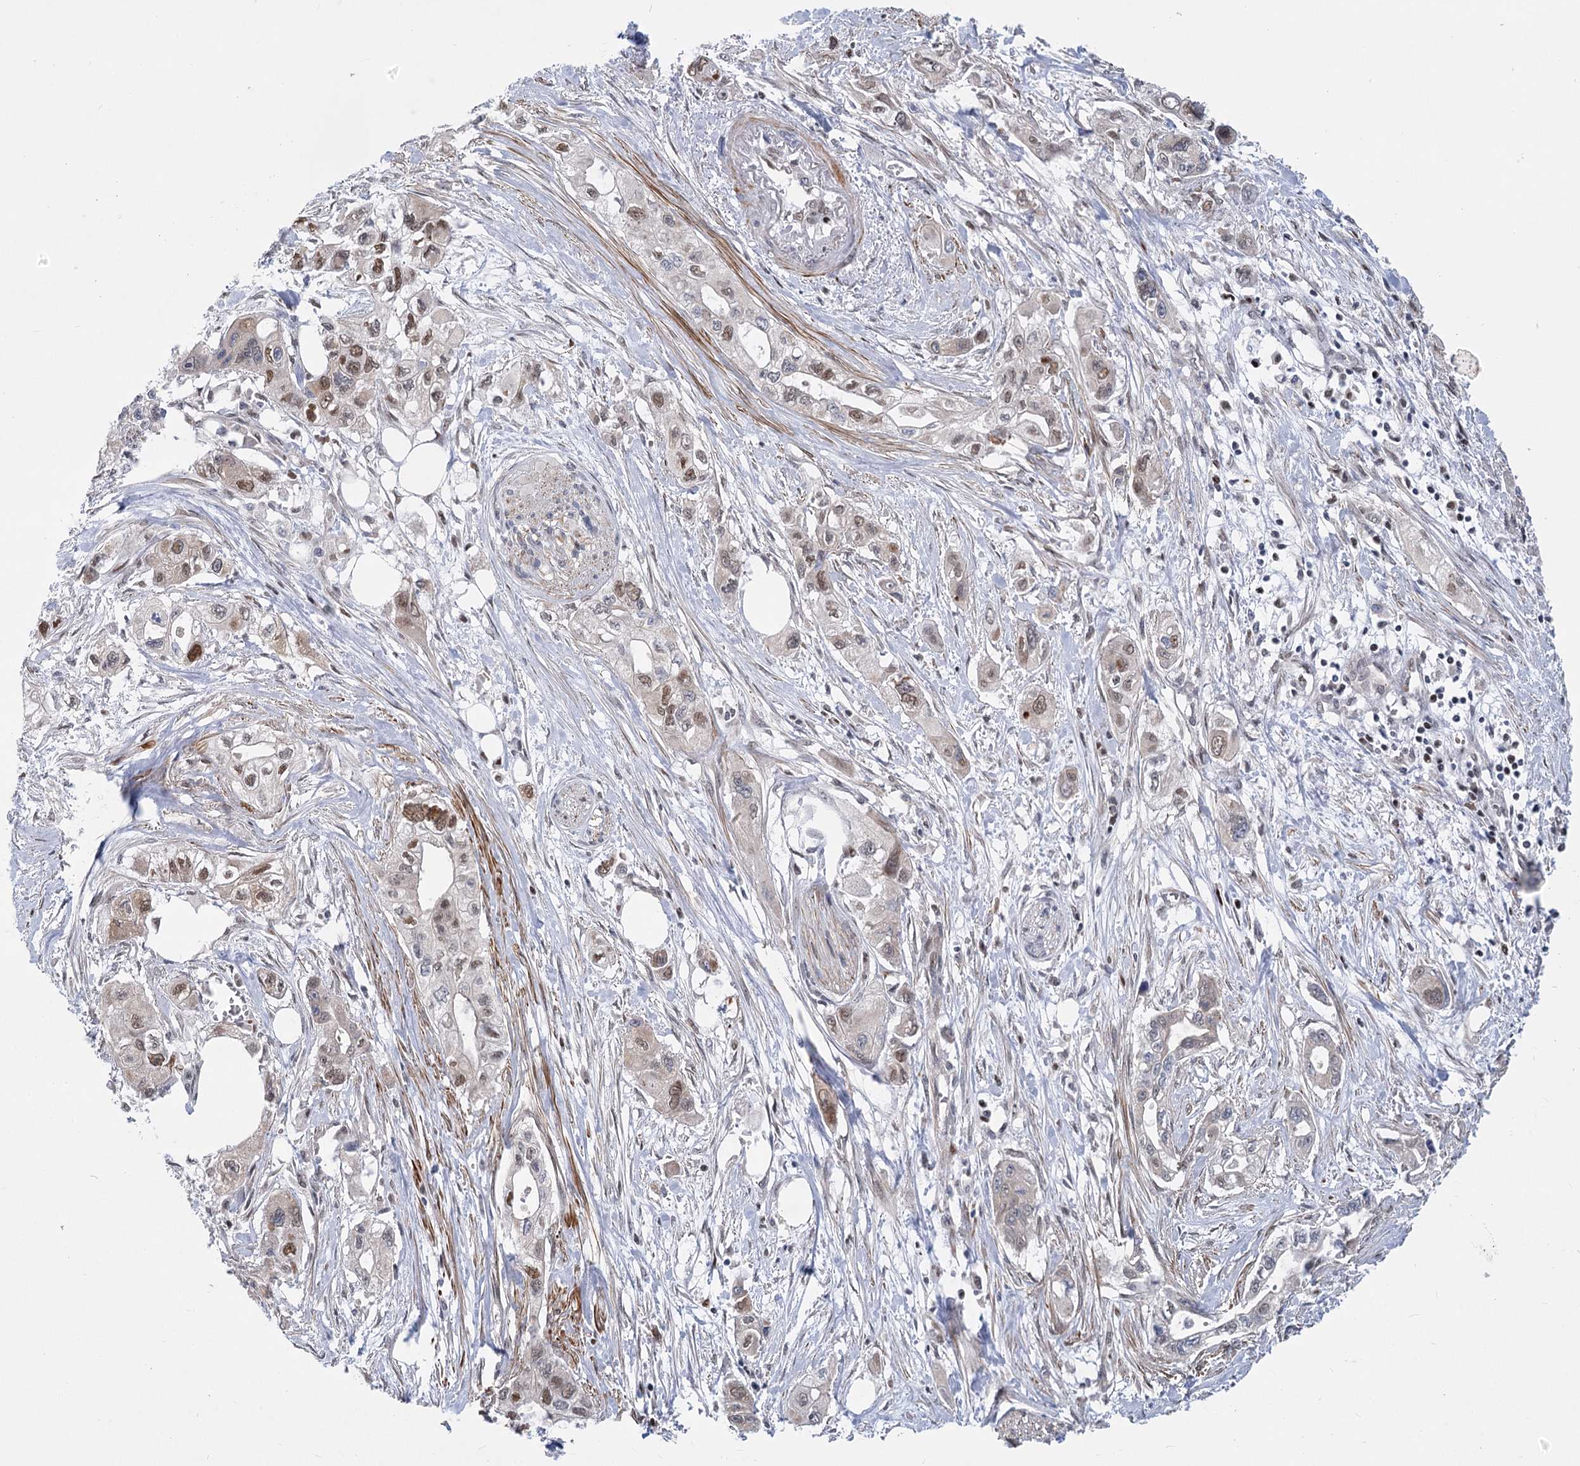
{"staining": {"intensity": "moderate", "quantity": "<25%", "location": "nuclear"}, "tissue": "pancreatic cancer", "cell_type": "Tumor cells", "image_type": "cancer", "snomed": [{"axis": "morphology", "description": "Adenocarcinoma, NOS"}, {"axis": "topography", "description": "Pancreas"}], "caption": "Pancreatic adenocarcinoma was stained to show a protein in brown. There is low levels of moderate nuclear staining in about <25% of tumor cells.", "gene": "ARSI", "patient": {"sex": "male", "age": 75}}